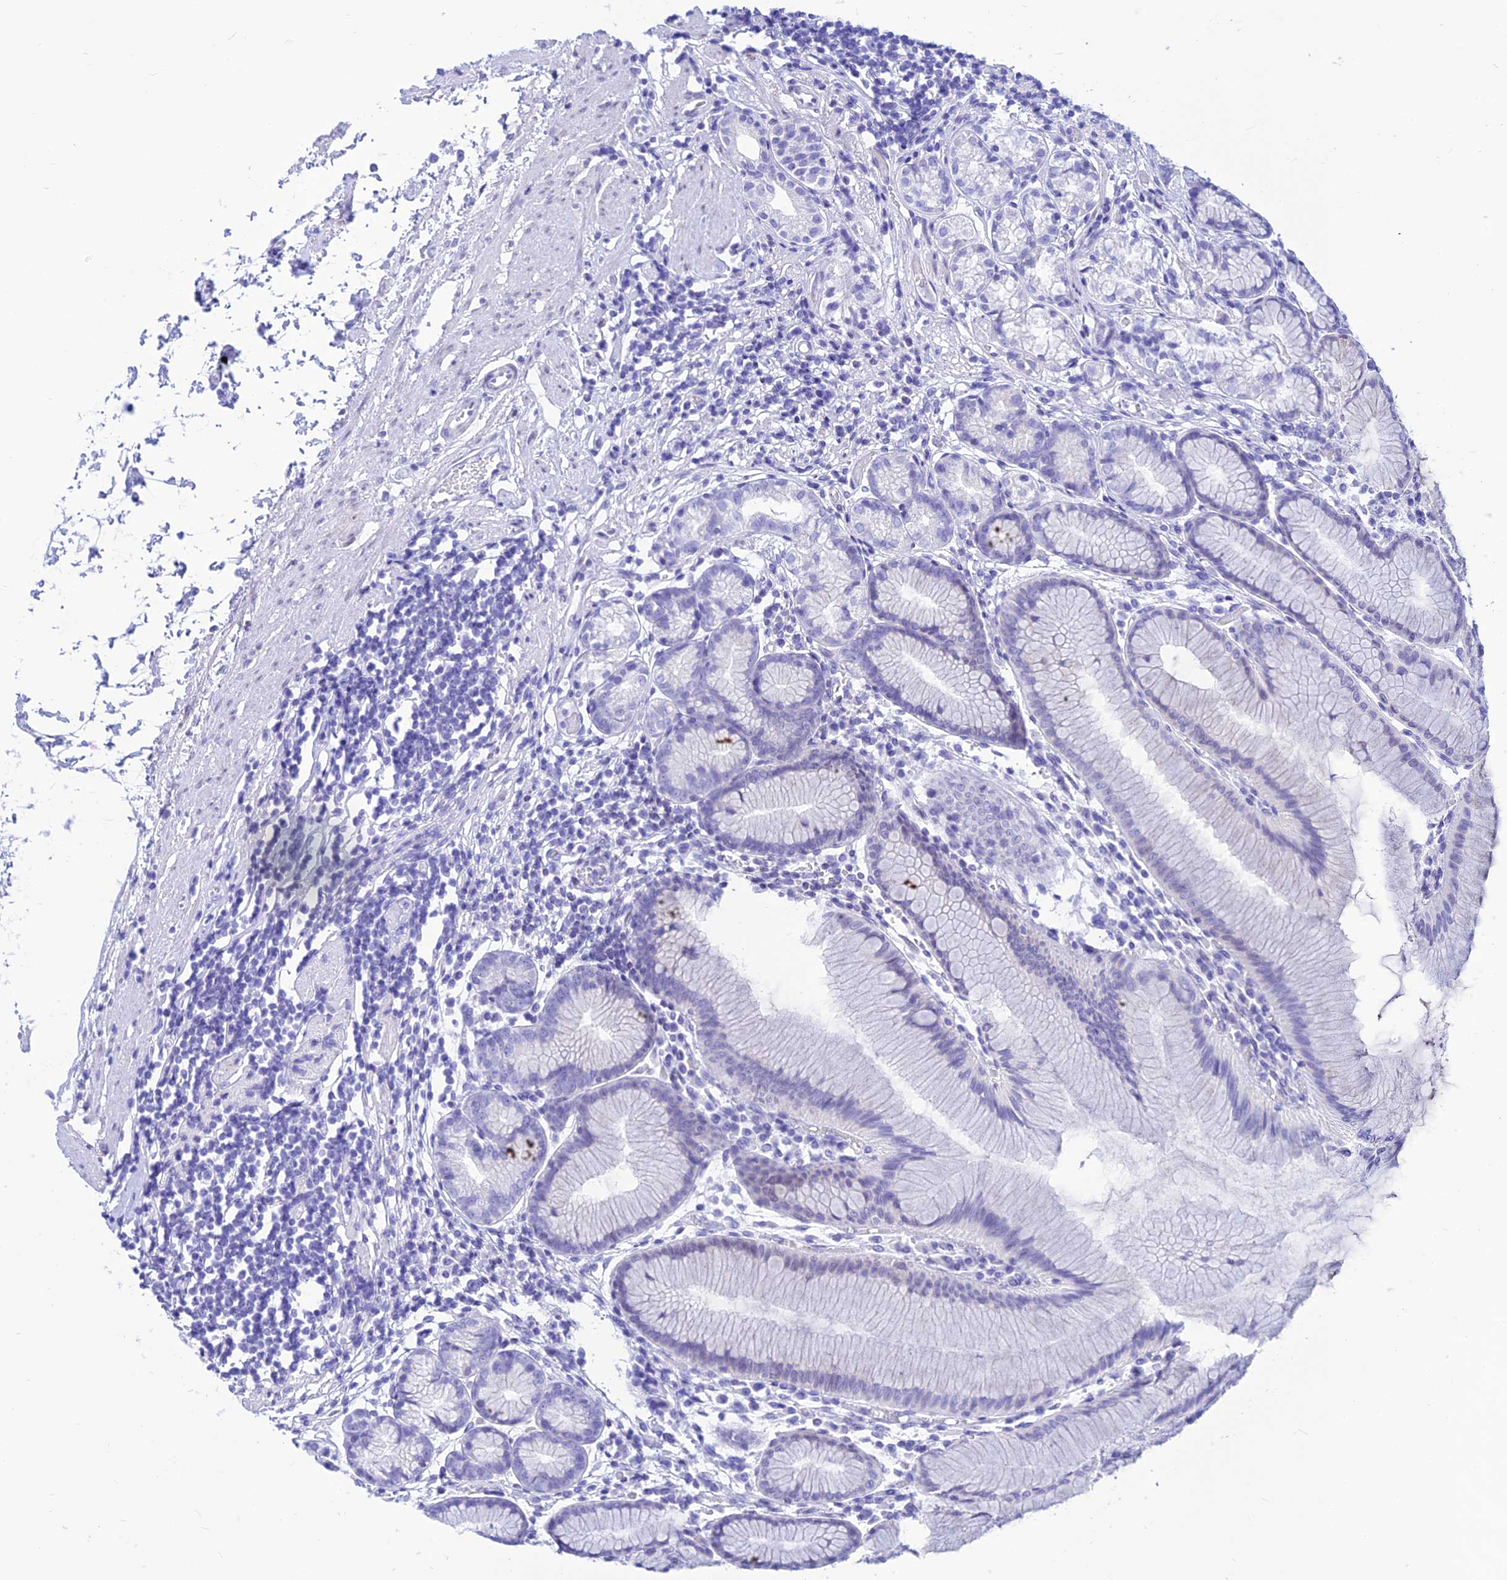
{"staining": {"intensity": "negative", "quantity": "none", "location": "none"}, "tissue": "stomach", "cell_type": "Glandular cells", "image_type": "normal", "snomed": [{"axis": "morphology", "description": "Normal tissue, NOS"}, {"axis": "topography", "description": "Stomach"}], "caption": "This is a micrograph of IHC staining of normal stomach, which shows no positivity in glandular cells.", "gene": "PRNP", "patient": {"sex": "female", "age": 57}}